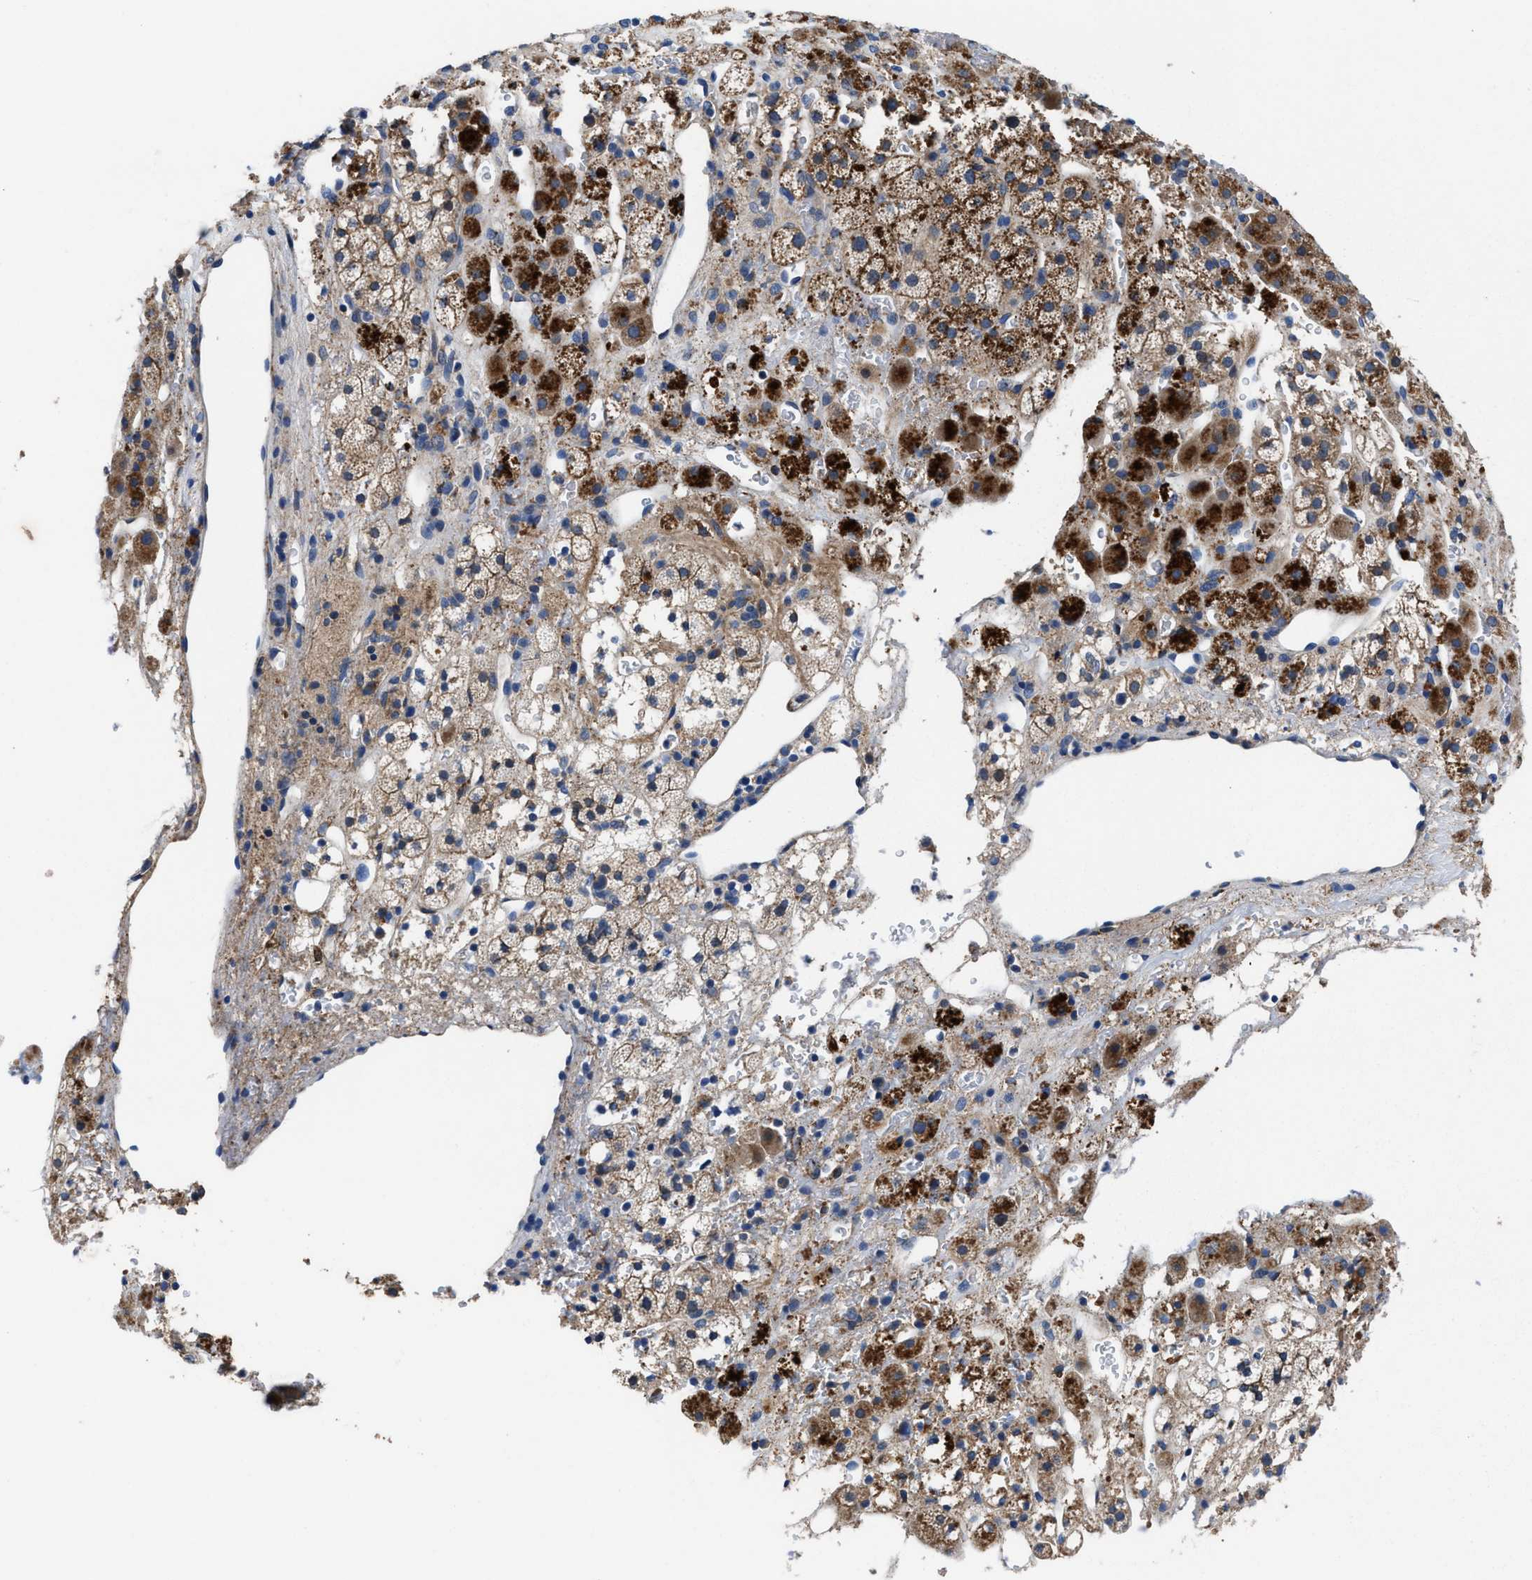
{"staining": {"intensity": "moderate", "quantity": "25%-75%", "location": "cytoplasmic/membranous"}, "tissue": "adrenal gland", "cell_type": "Glandular cells", "image_type": "normal", "snomed": [{"axis": "morphology", "description": "Normal tissue, NOS"}, {"axis": "topography", "description": "Adrenal gland"}], "caption": "This micrograph demonstrates immunohistochemistry (IHC) staining of unremarkable human adrenal gland, with medium moderate cytoplasmic/membranous staining in about 25%-75% of glandular cells.", "gene": "IDNK", "patient": {"sex": "male", "age": 56}}